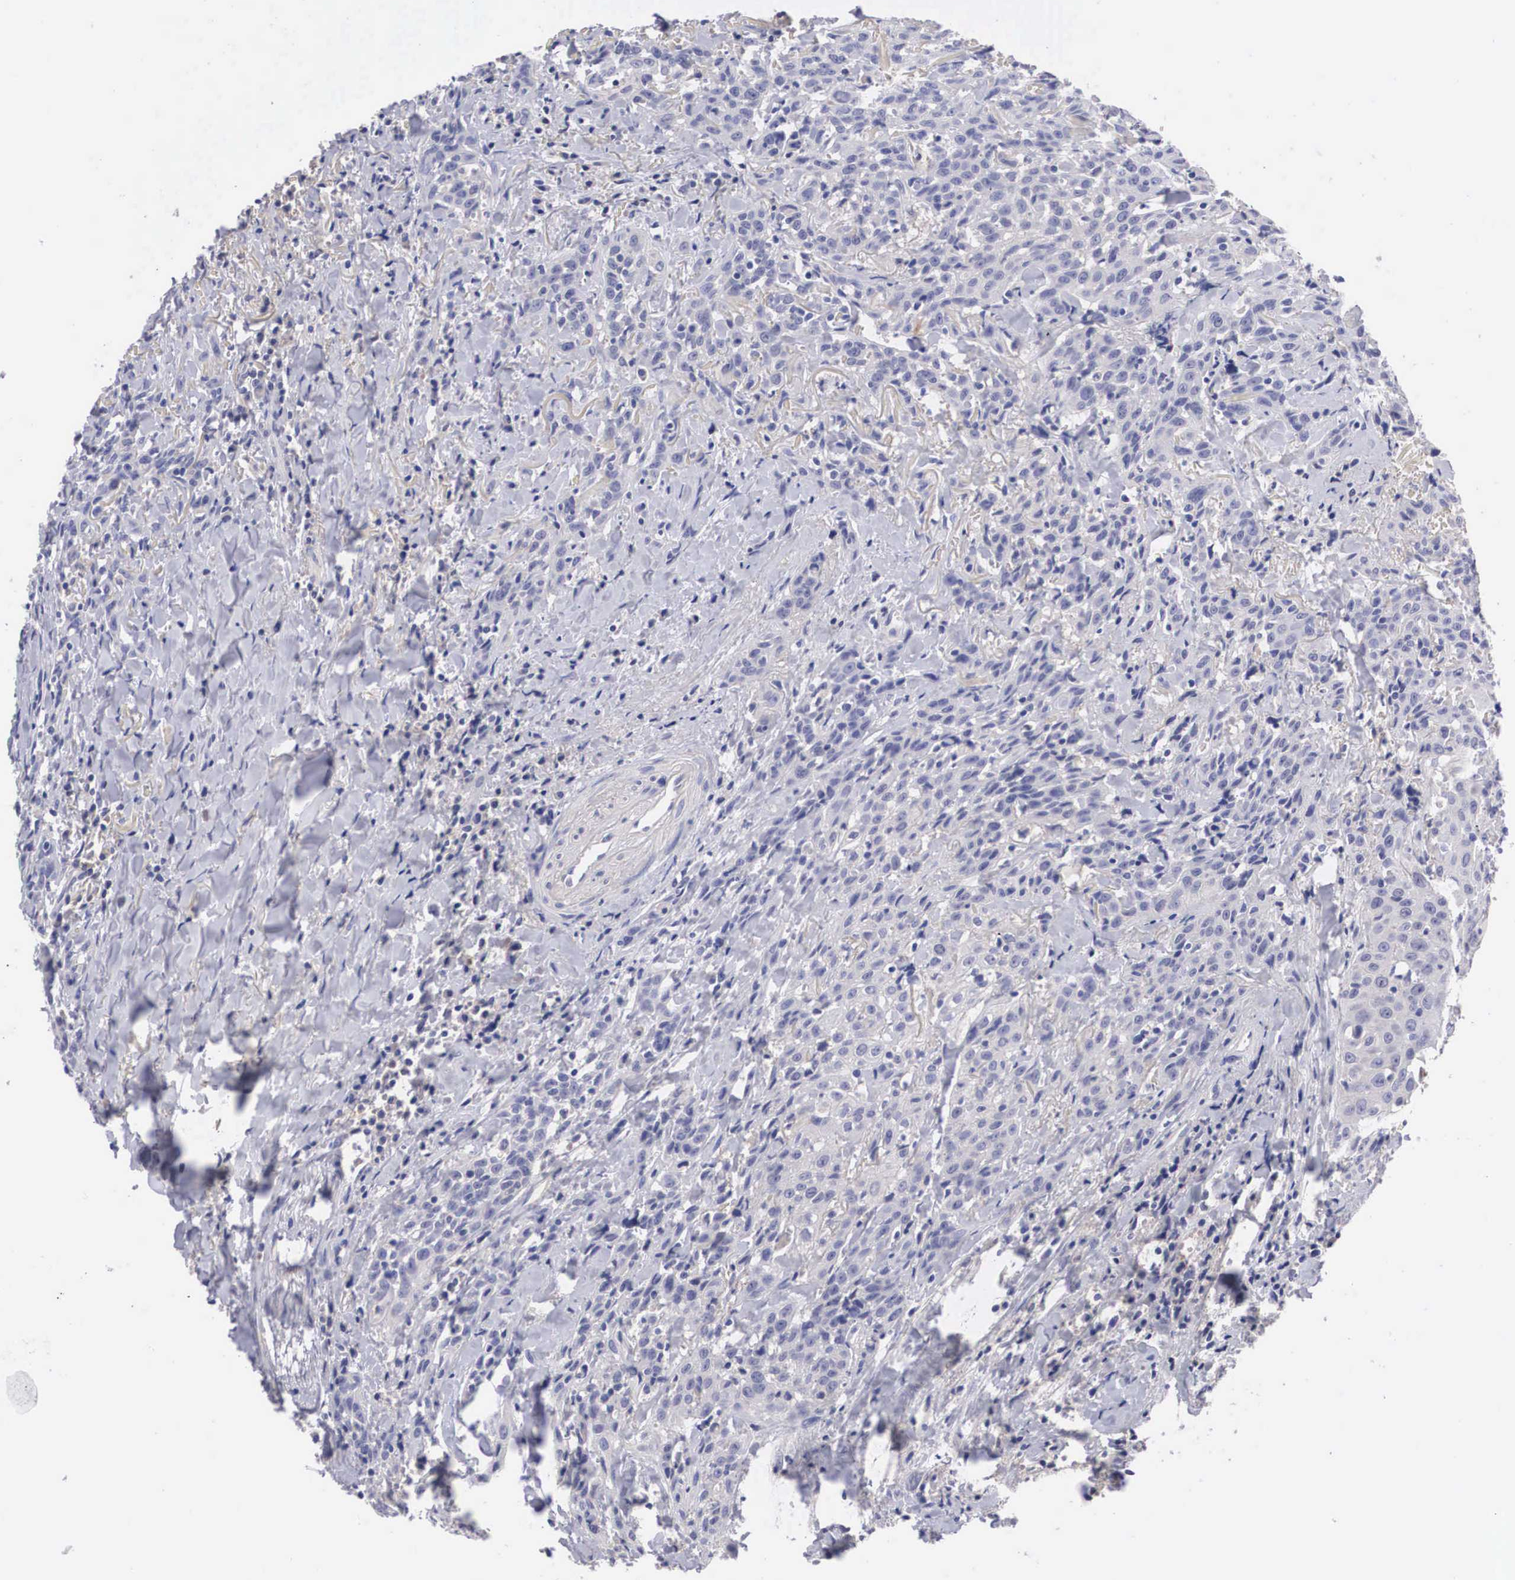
{"staining": {"intensity": "negative", "quantity": "none", "location": "none"}, "tissue": "head and neck cancer", "cell_type": "Tumor cells", "image_type": "cancer", "snomed": [{"axis": "morphology", "description": "Squamous cell carcinoma, NOS"}, {"axis": "topography", "description": "Oral tissue"}, {"axis": "topography", "description": "Head-Neck"}], "caption": "Immunohistochemistry of head and neck cancer demonstrates no positivity in tumor cells. Nuclei are stained in blue.", "gene": "ABHD4", "patient": {"sex": "female", "age": 82}}